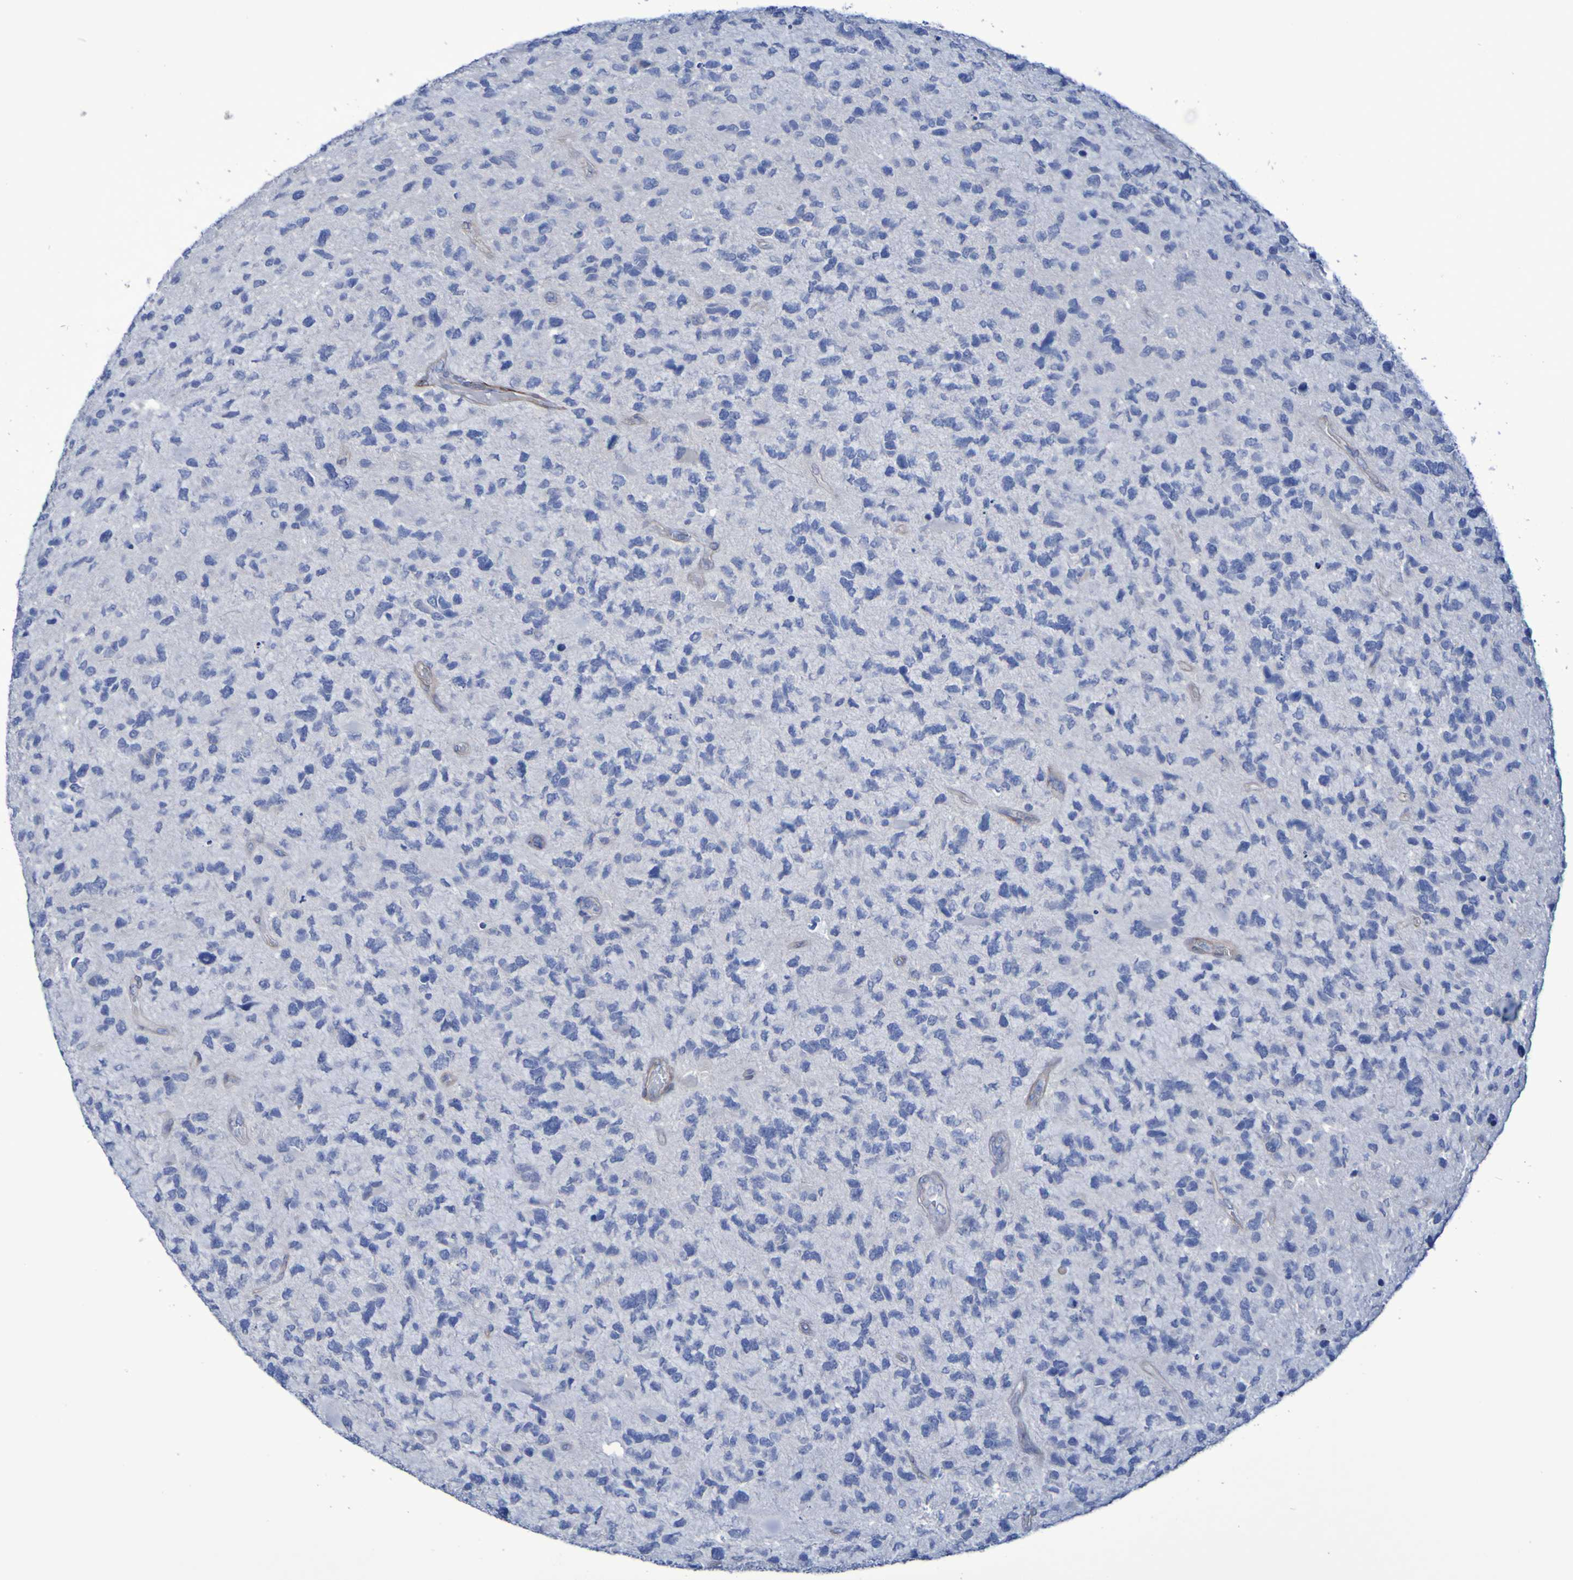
{"staining": {"intensity": "negative", "quantity": "none", "location": "none"}, "tissue": "glioma", "cell_type": "Tumor cells", "image_type": "cancer", "snomed": [{"axis": "morphology", "description": "Glioma, malignant, High grade"}, {"axis": "topography", "description": "Brain"}], "caption": "The immunohistochemistry (IHC) histopathology image has no significant expression in tumor cells of glioma tissue. Brightfield microscopy of immunohistochemistry (IHC) stained with DAB (brown) and hematoxylin (blue), captured at high magnification.", "gene": "LPP", "patient": {"sex": "female", "age": 58}}